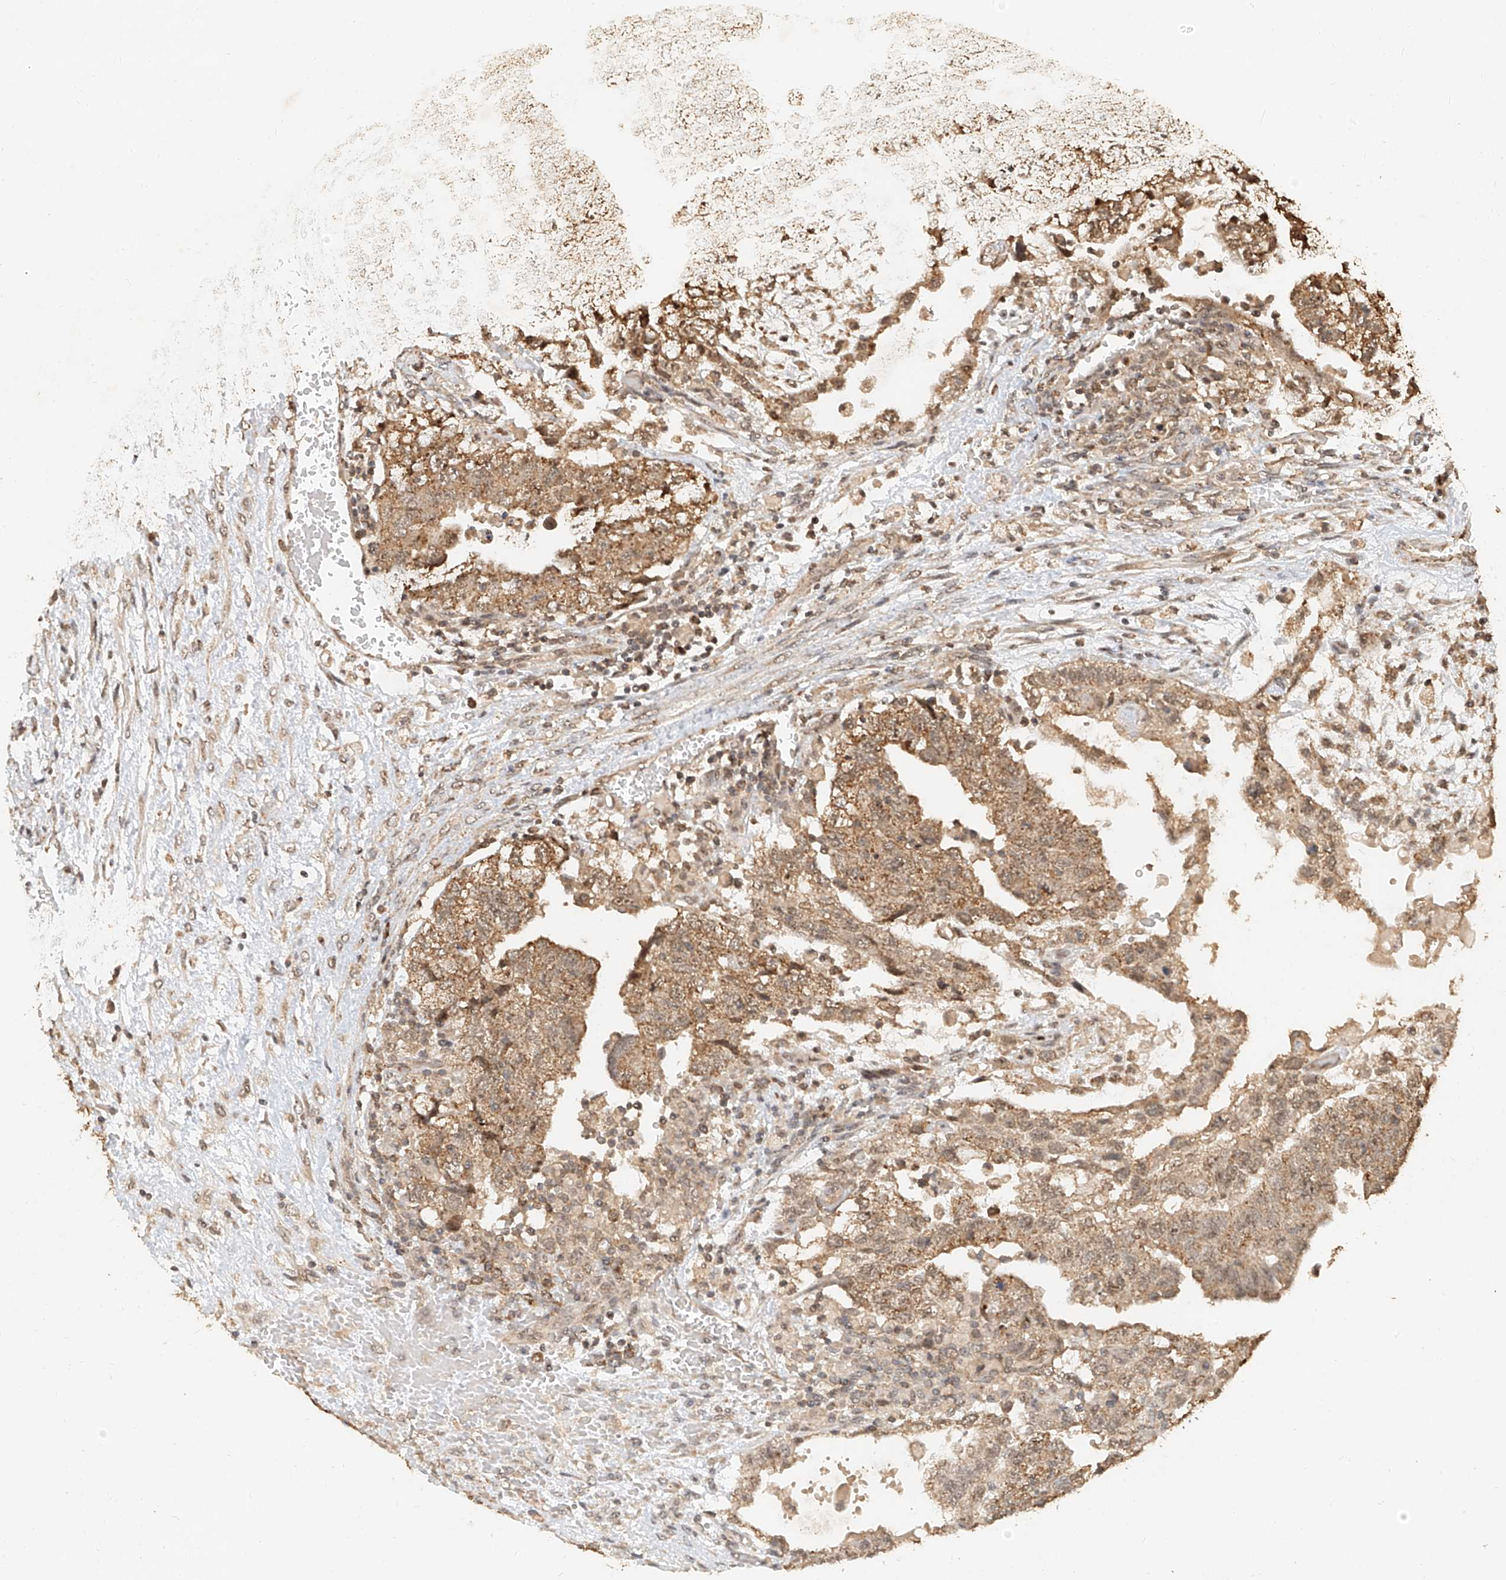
{"staining": {"intensity": "moderate", "quantity": ">75%", "location": "cytoplasmic/membranous"}, "tissue": "testis cancer", "cell_type": "Tumor cells", "image_type": "cancer", "snomed": [{"axis": "morphology", "description": "Carcinoma, Embryonal, NOS"}, {"axis": "topography", "description": "Testis"}], "caption": "The histopathology image displays staining of testis cancer (embryonal carcinoma), revealing moderate cytoplasmic/membranous protein expression (brown color) within tumor cells. Using DAB (brown) and hematoxylin (blue) stains, captured at high magnification using brightfield microscopy.", "gene": "CXorf58", "patient": {"sex": "male", "age": 36}}